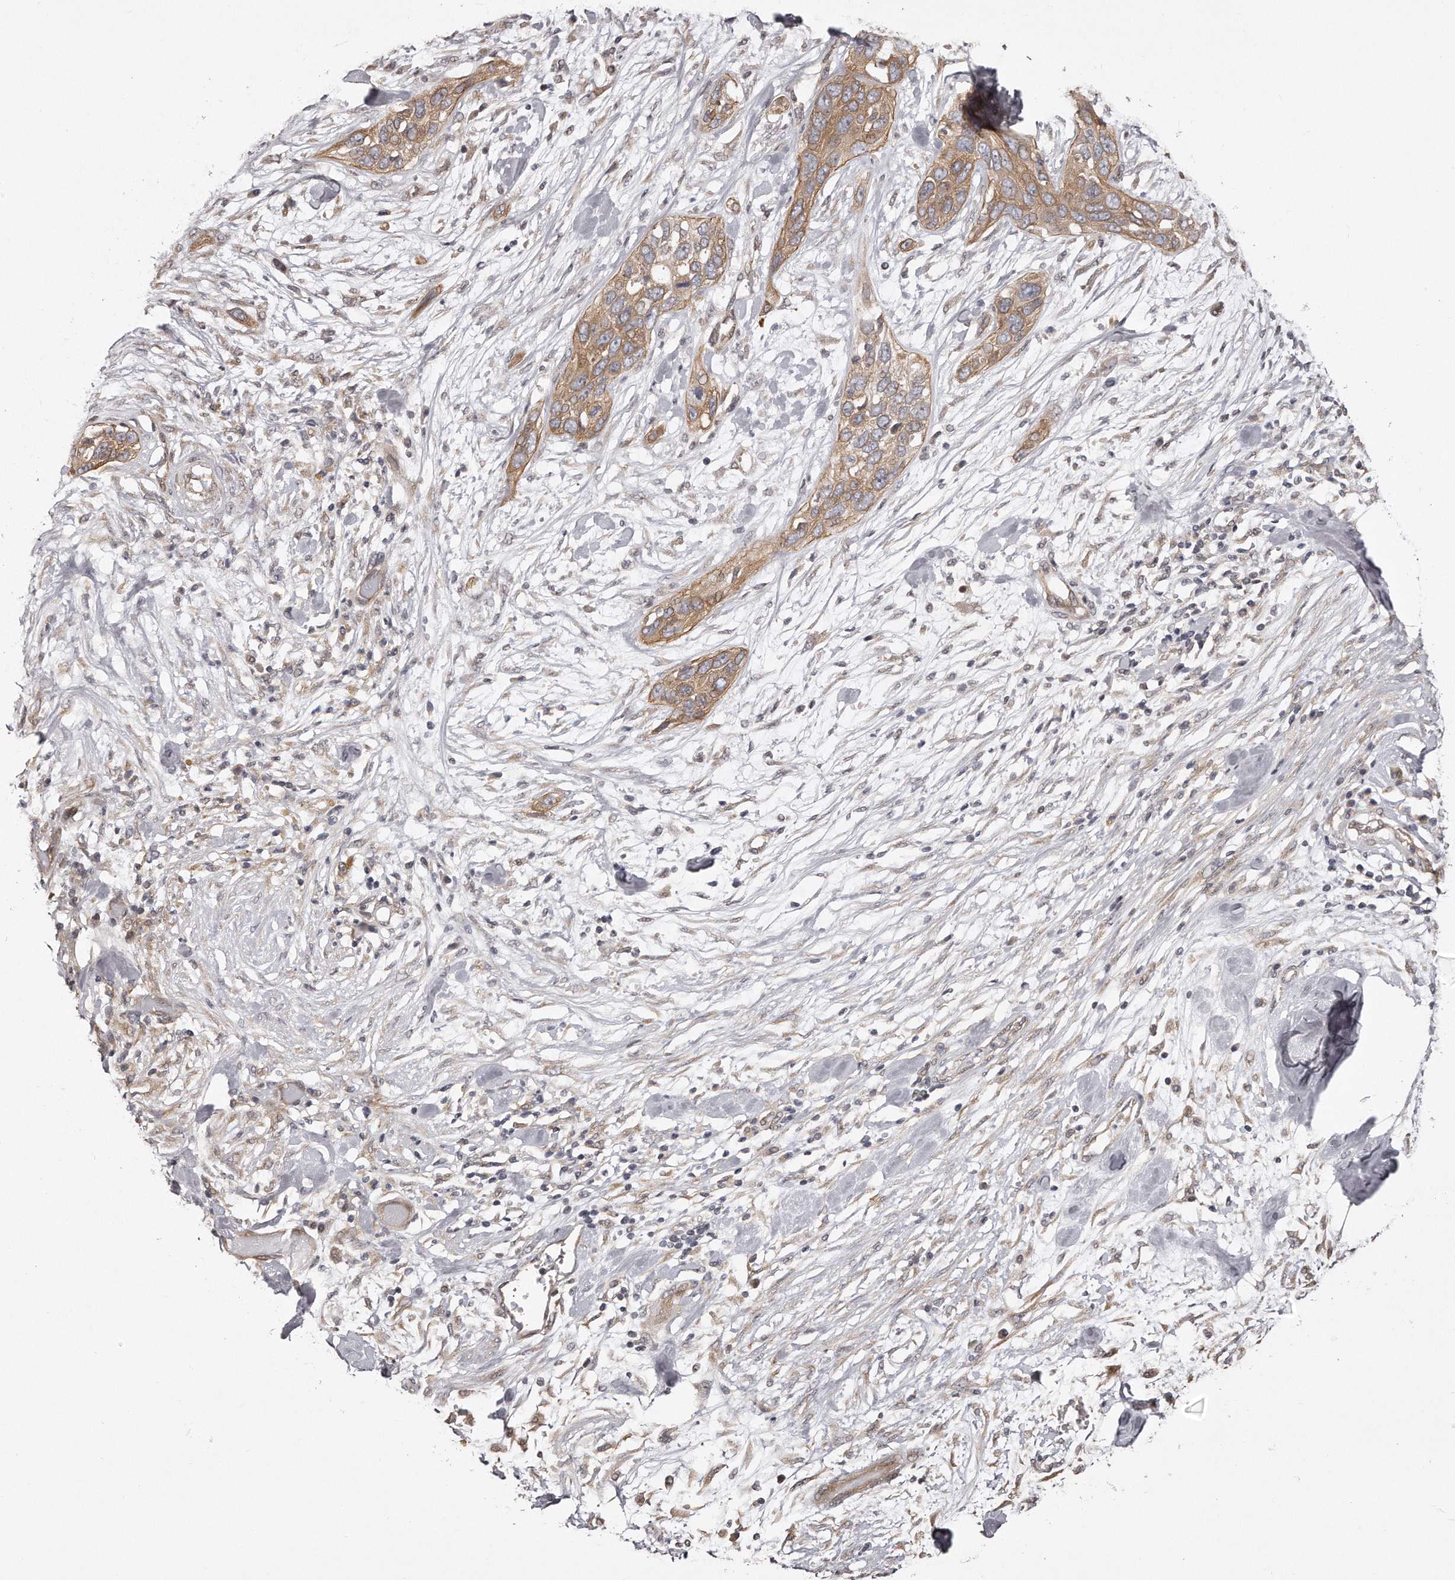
{"staining": {"intensity": "moderate", "quantity": ">75%", "location": "cytoplasmic/membranous"}, "tissue": "pancreatic cancer", "cell_type": "Tumor cells", "image_type": "cancer", "snomed": [{"axis": "morphology", "description": "Adenocarcinoma, NOS"}, {"axis": "topography", "description": "Pancreas"}], "caption": "Pancreatic adenocarcinoma tissue exhibits moderate cytoplasmic/membranous expression in about >75% of tumor cells Using DAB (brown) and hematoxylin (blue) stains, captured at high magnification using brightfield microscopy.", "gene": "TRAPPC14", "patient": {"sex": "female", "age": 60}}